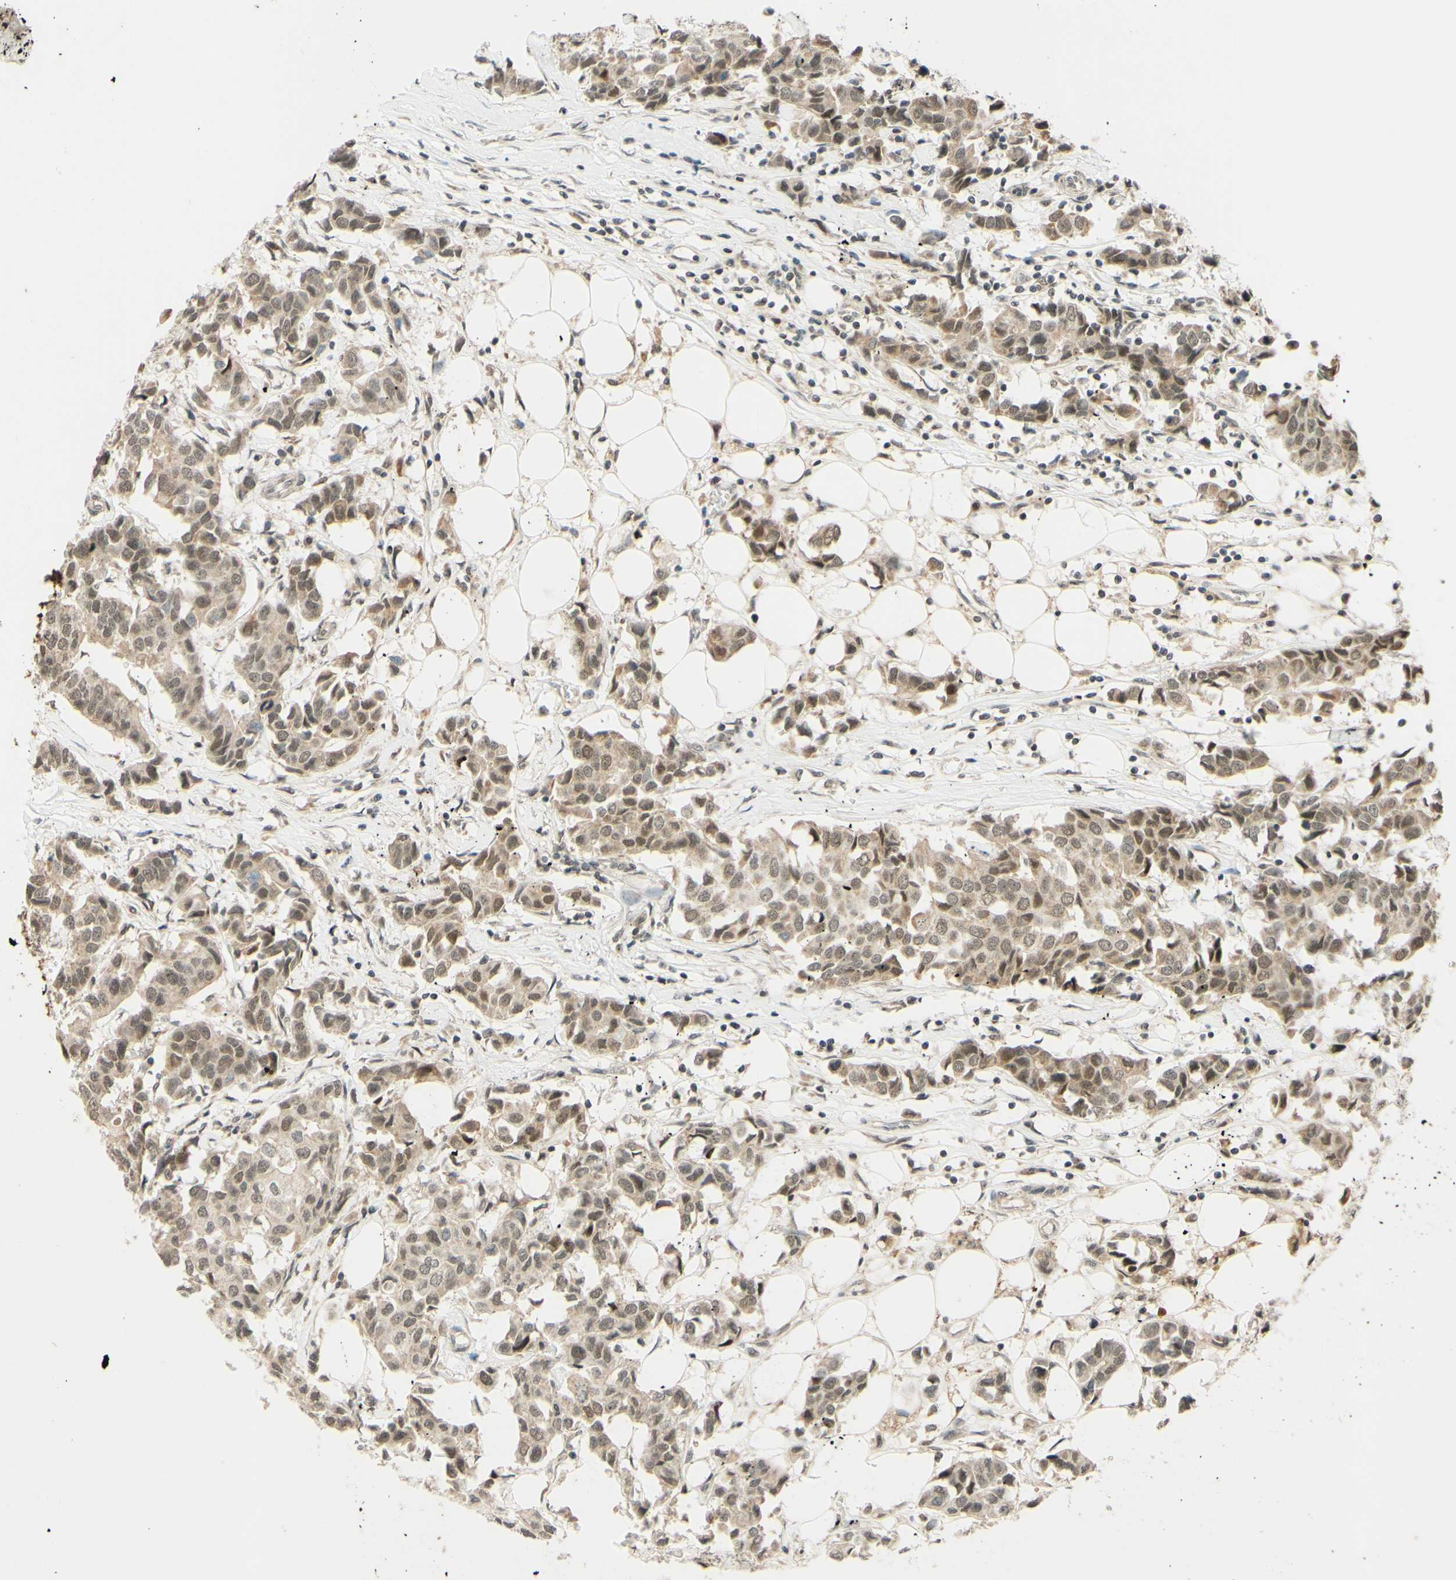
{"staining": {"intensity": "weak", "quantity": ">75%", "location": "nuclear"}, "tissue": "breast cancer", "cell_type": "Tumor cells", "image_type": "cancer", "snomed": [{"axis": "morphology", "description": "Duct carcinoma"}, {"axis": "topography", "description": "Breast"}], "caption": "Human infiltrating ductal carcinoma (breast) stained with a brown dye reveals weak nuclear positive staining in approximately >75% of tumor cells.", "gene": "SMARCB1", "patient": {"sex": "female", "age": 80}}